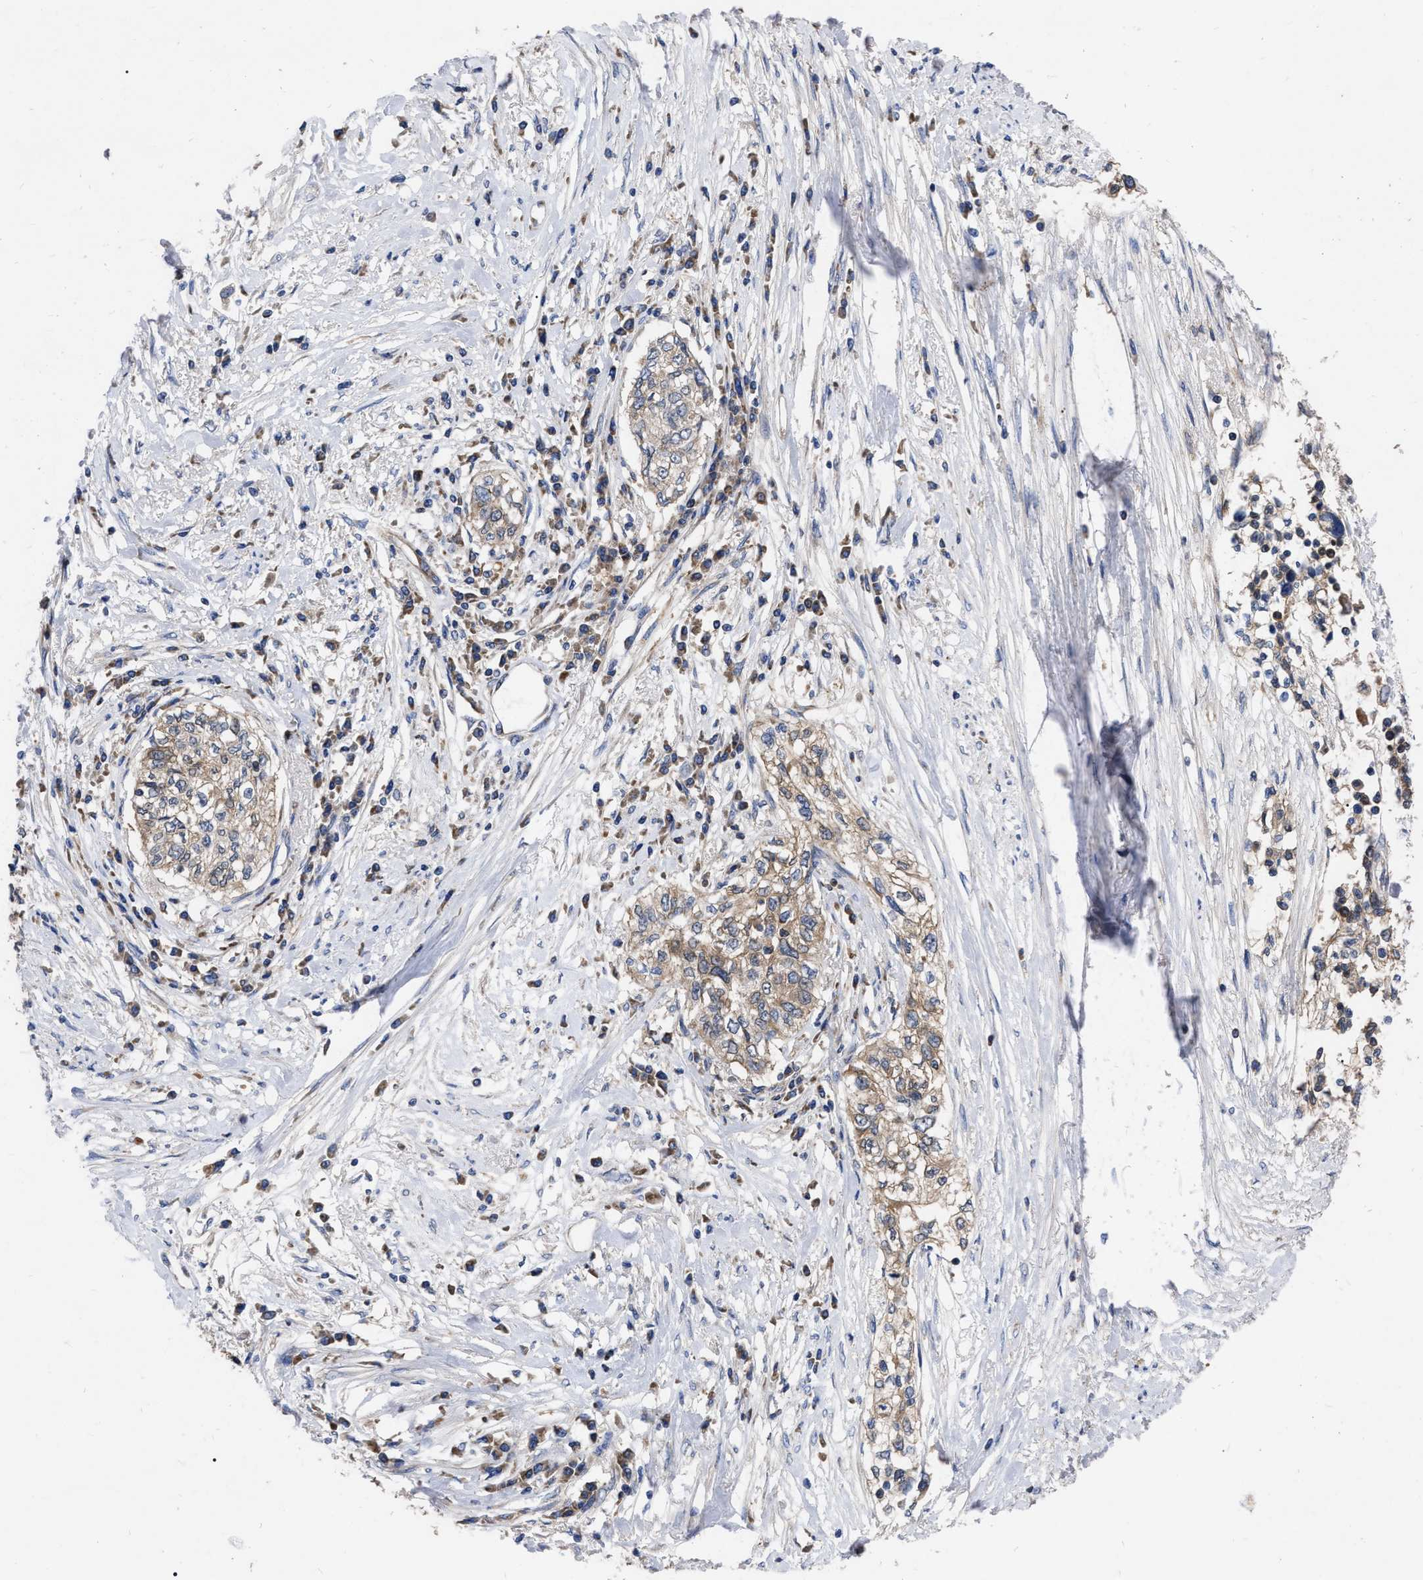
{"staining": {"intensity": "weak", "quantity": ">75%", "location": "cytoplasmic/membranous"}, "tissue": "cervical cancer", "cell_type": "Tumor cells", "image_type": "cancer", "snomed": [{"axis": "morphology", "description": "Squamous cell carcinoma, NOS"}, {"axis": "topography", "description": "Cervix"}], "caption": "DAB (3,3'-diaminobenzidine) immunohistochemical staining of human cervical cancer reveals weak cytoplasmic/membranous protein expression in approximately >75% of tumor cells. (IHC, brightfield microscopy, high magnification).", "gene": "CDKN2C", "patient": {"sex": "female", "age": 57}}